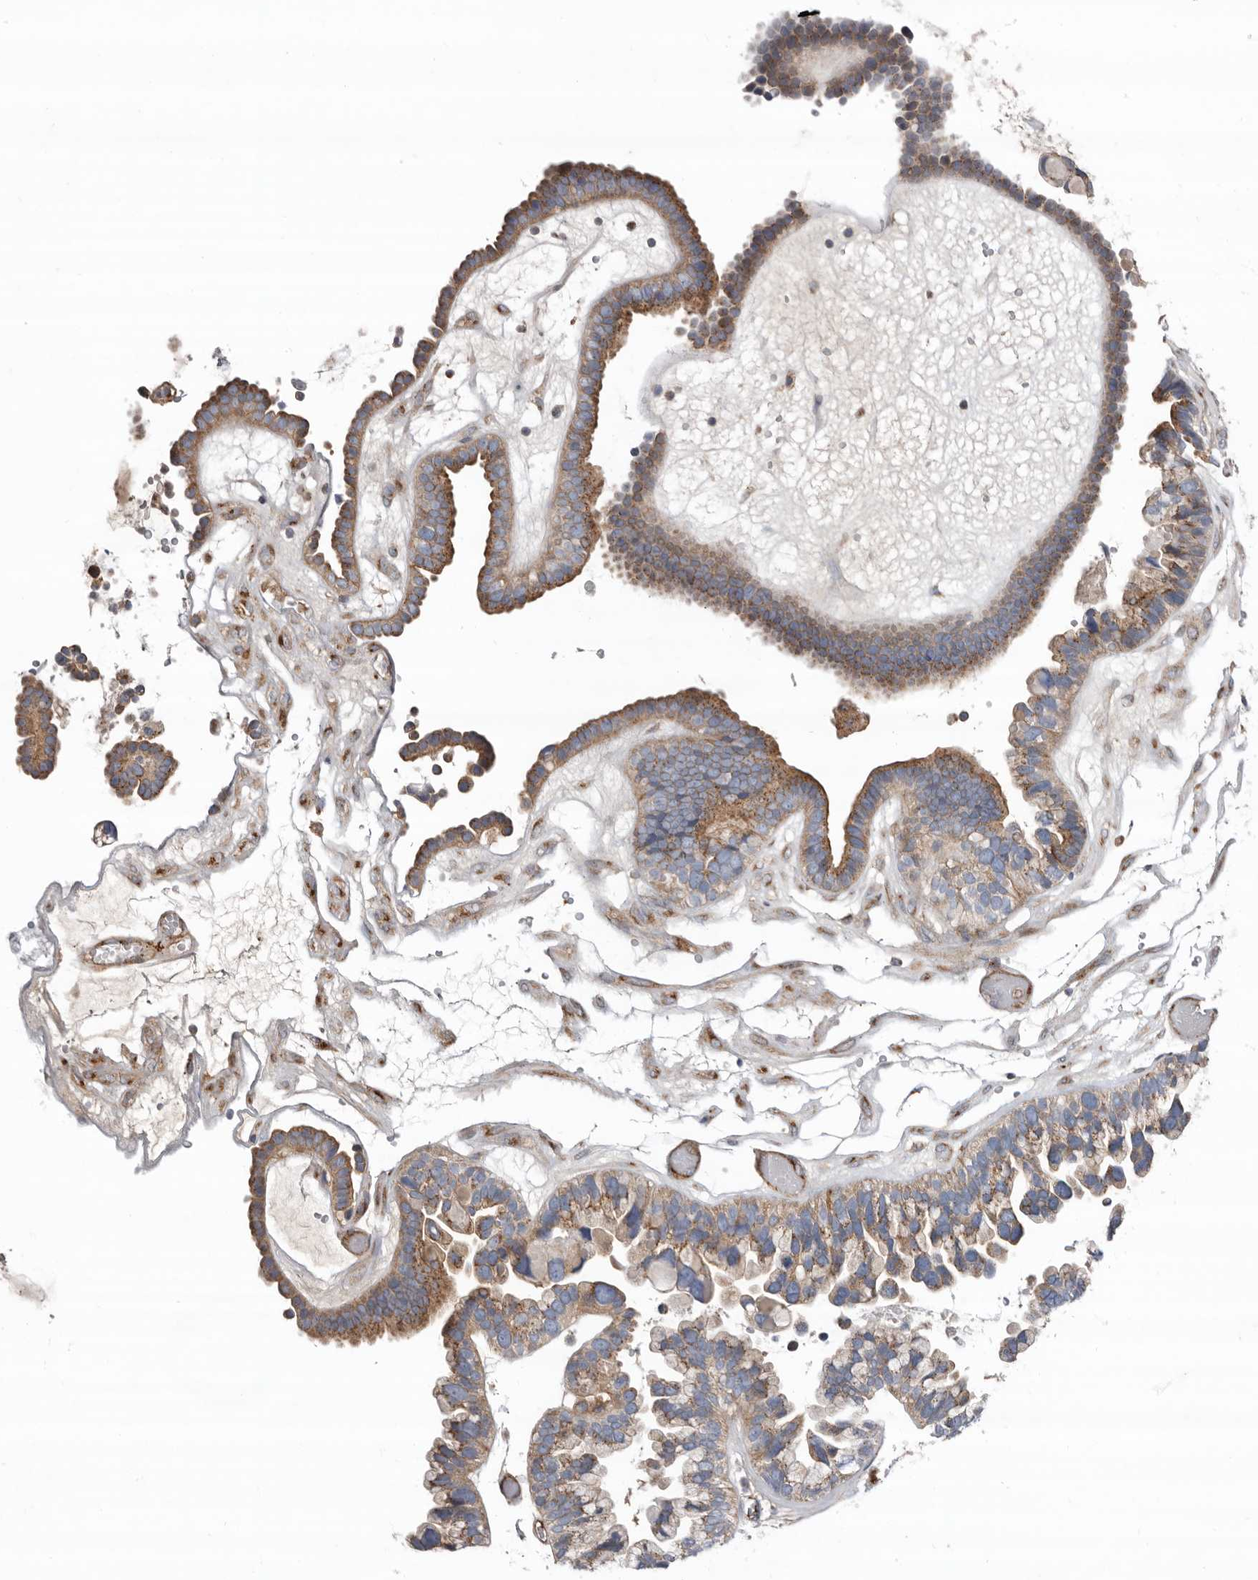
{"staining": {"intensity": "moderate", "quantity": ">75%", "location": "cytoplasmic/membranous"}, "tissue": "ovarian cancer", "cell_type": "Tumor cells", "image_type": "cancer", "snomed": [{"axis": "morphology", "description": "Cystadenocarcinoma, serous, NOS"}, {"axis": "topography", "description": "Ovary"}], "caption": "Immunohistochemistry (IHC) of ovarian cancer shows medium levels of moderate cytoplasmic/membranous positivity in approximately >75% of tumor cells.", "gene": "LUZP1", "patient": {"sex": "female", "age": 56}}